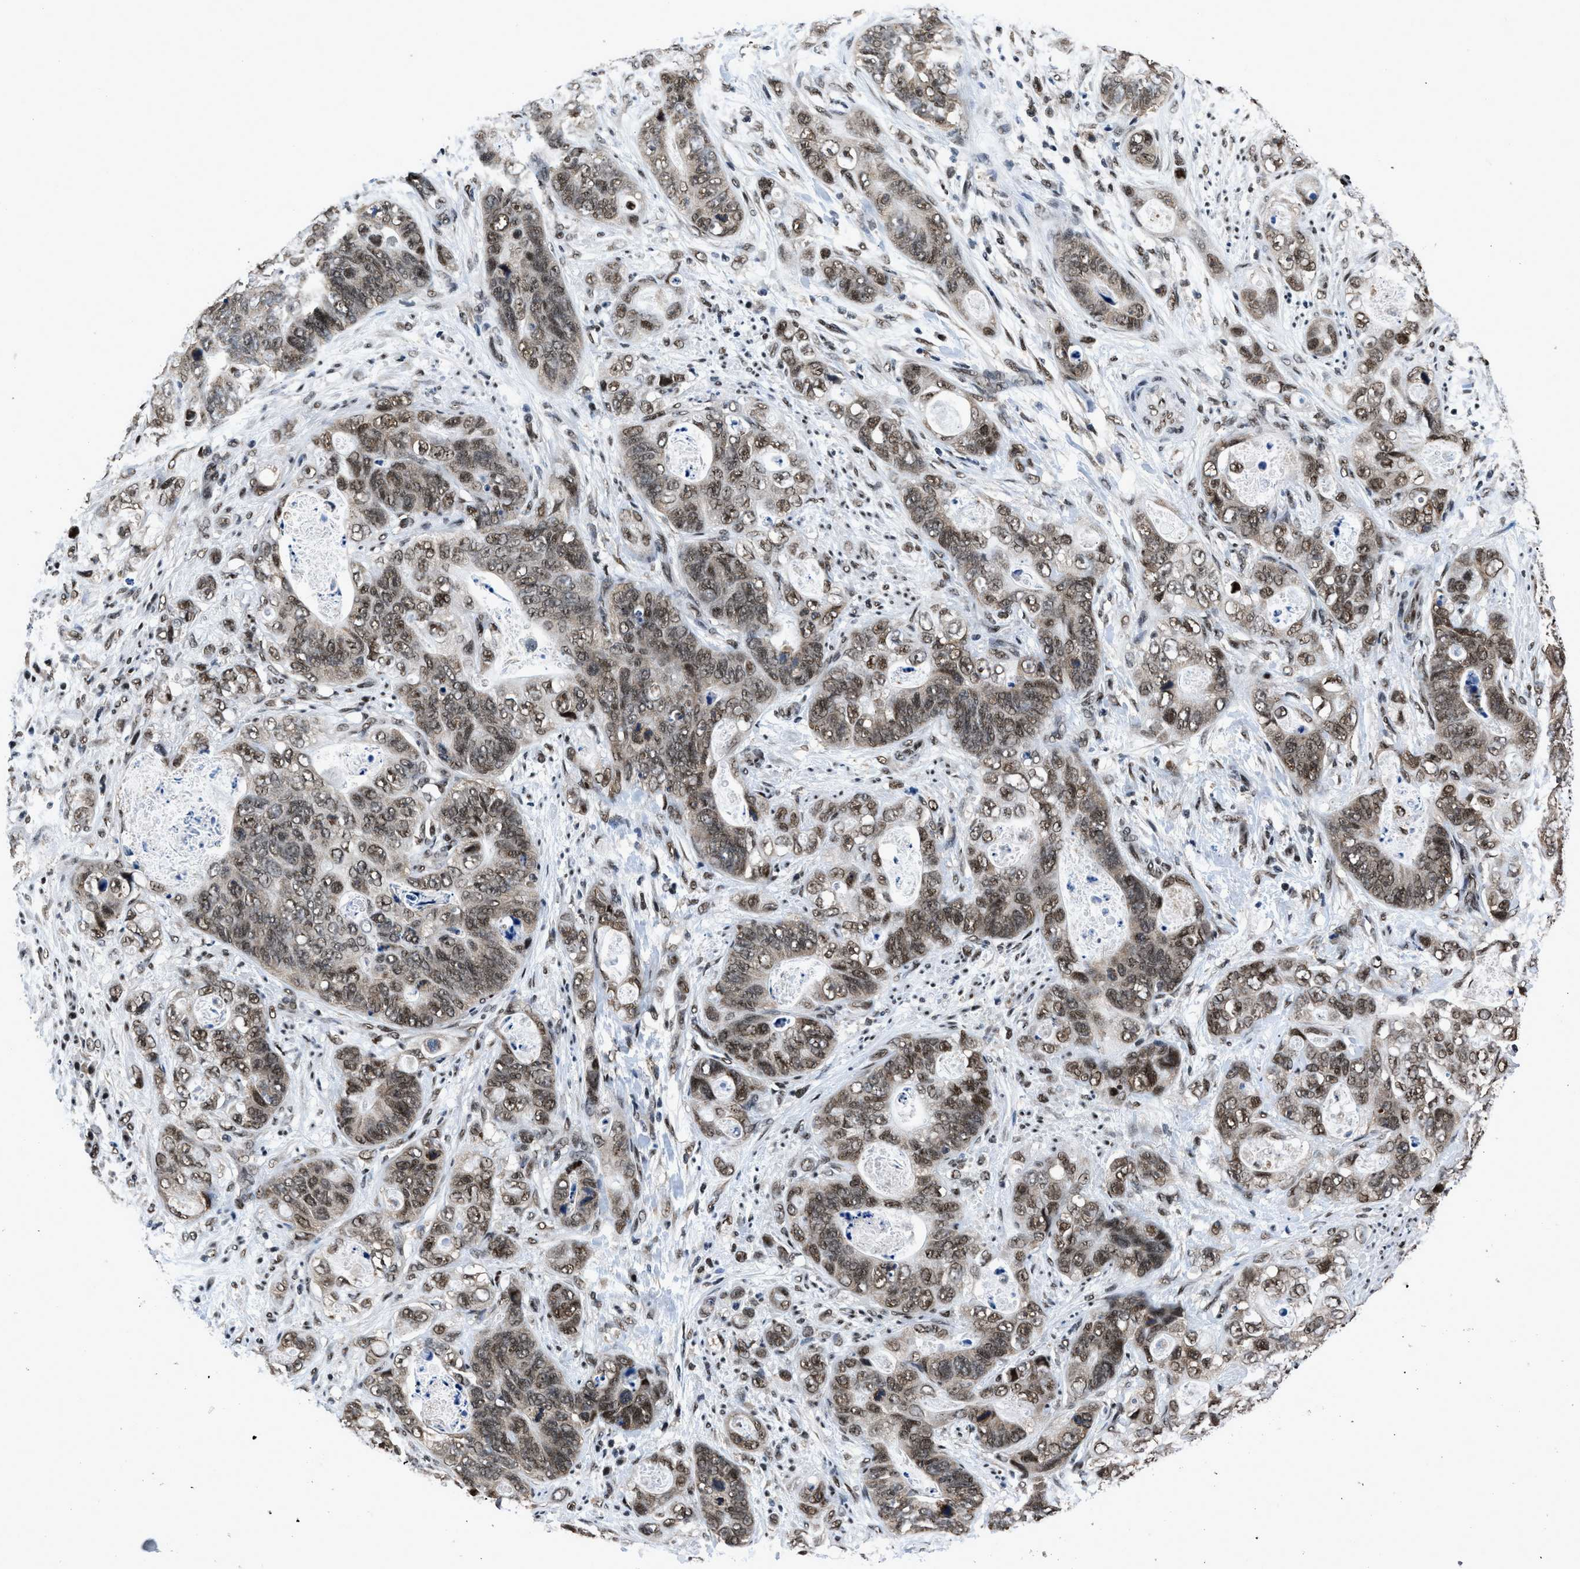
{"staining": {"intensity": "moderate", "quantity": ">75%", "location": "nuclear"}, "tissue": "stomach cancer", "cell_type": "Tumor cells", "image_type": "cancer", "snomed": [{"axis": "morphology", "description": "Adenocarcinoma, NOS"}, {"axis": "topography", "description": "Stomach"}], "caption": "Moderate nuclear staining for a protein is seen in about >75% of tumor cells of stomach adenocarcinoma using IHC.", "gene": "HNRNPH2", "patient": {"sex": "female", "age": 89}}